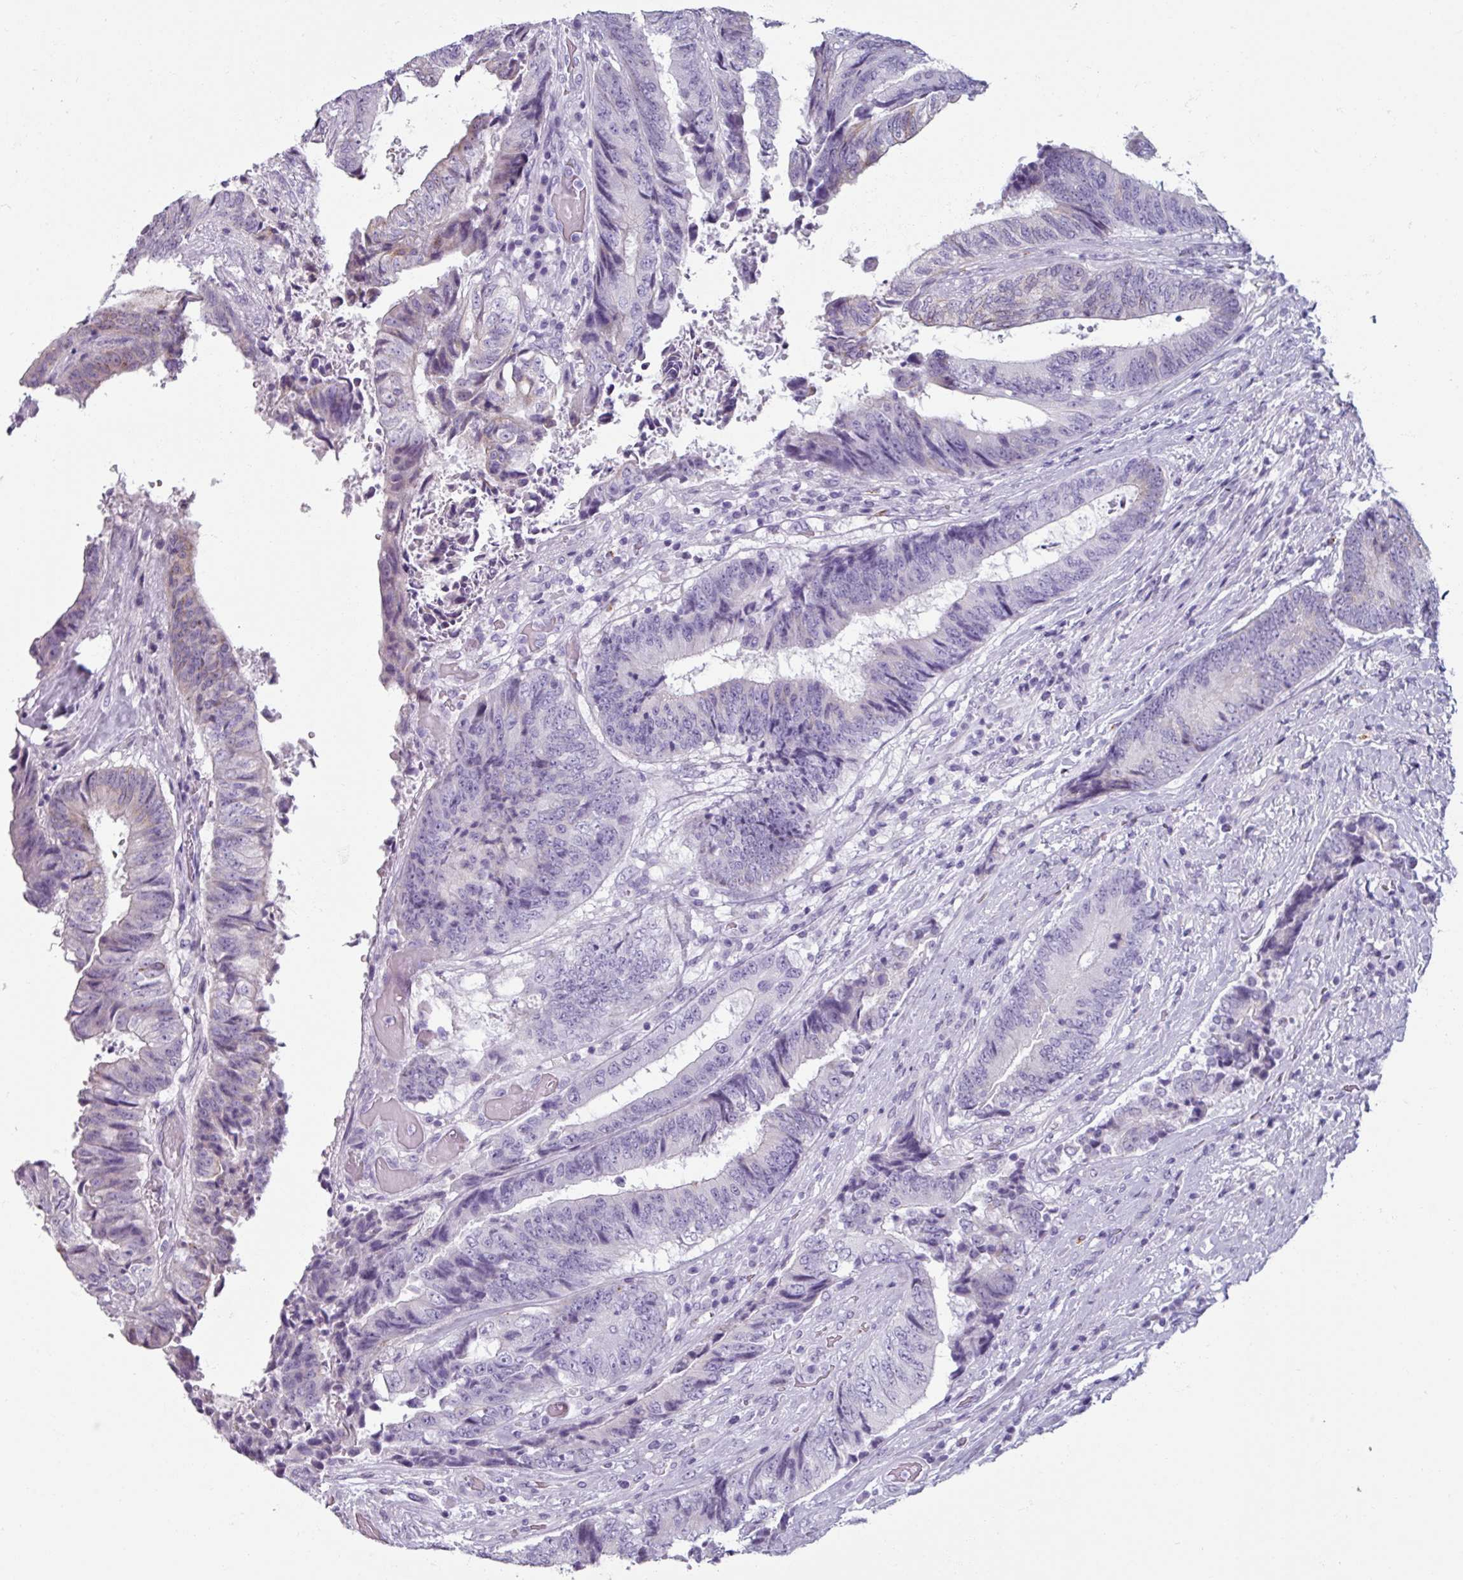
{"staining": {"intensity": "negative", "quantity": "none", "location": "none"}, "tissue": "colorectal cancer", "cell_type": "Tumor cells", "image_type": "cancer", "snomed": [{"axis": "morphology", "description": "Adenocarcinoma, NOS"}, {"axis": "topography", "description": "Rectum"}], "caption": "Tumor cells show no significant expression in colorectal cancer (adenocarcinoma).", "gene": "SPESP1", "patient": {"sex": "male", "age": 72}}